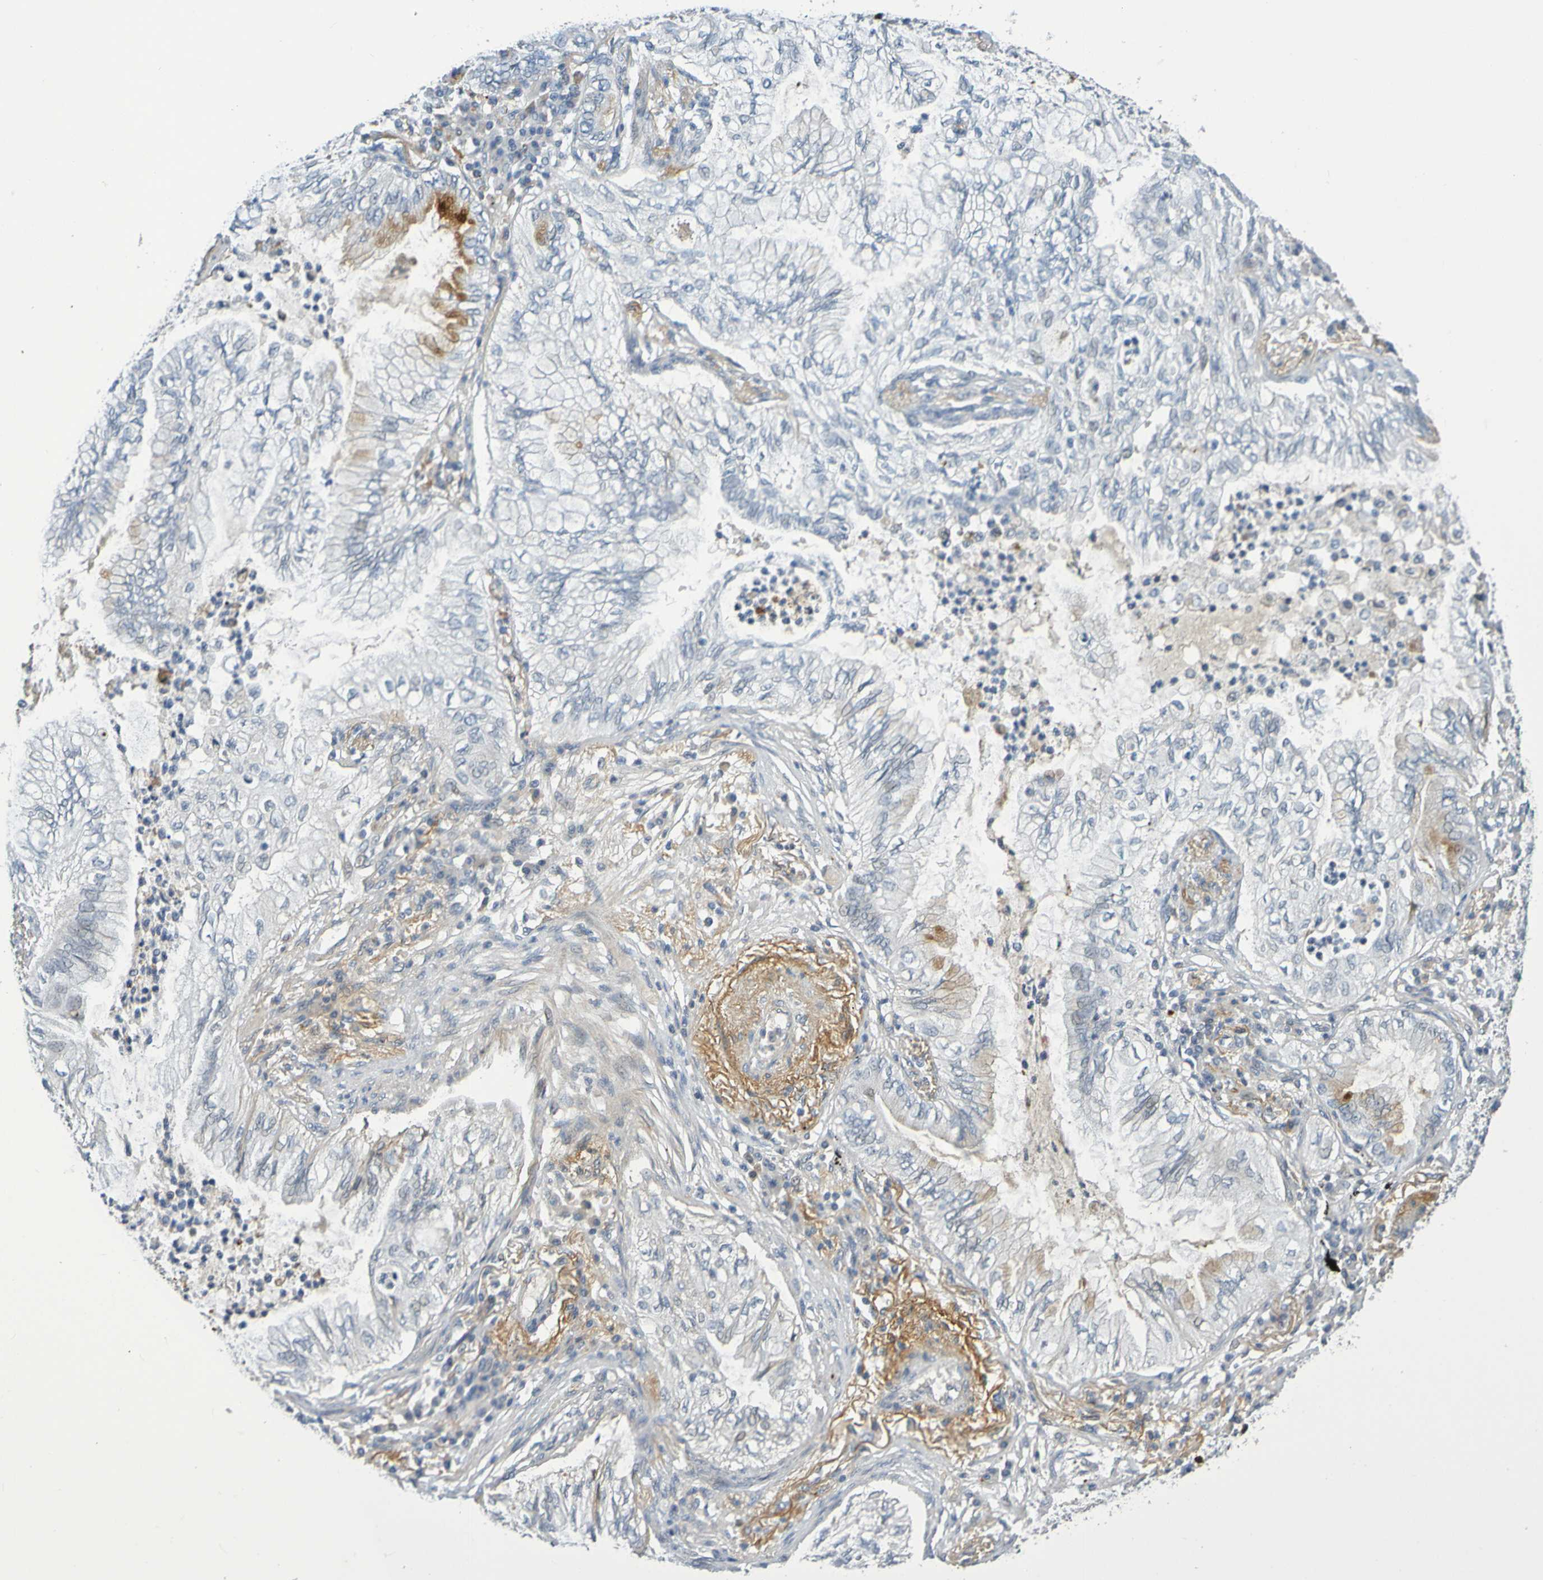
{"staining": {"intensity": "moderate", "quantity": "<25%", "location": "cytoplasmic/membranous"}, "tissue": "lung cancer", "cell_type": "Tumor cells", "image_type": "cancer", "snomed": [{"axis": "morphology", "description": "Normal tissue, NOS"}, {"axis": "morphology", "description": "Adenocarcinoma, NOS"}, {"axis": "topography", "description": "Bronchus"}, {"axis": "topography", "description": "Lung"}], "caption": "Lung cancer (adenocarcinoma) tissue shows moderate cytoplasmic/membranous positivity in about <25% of tumor cells", "gene": "IL10", "patient": {"sex": "female", "age": 70}}